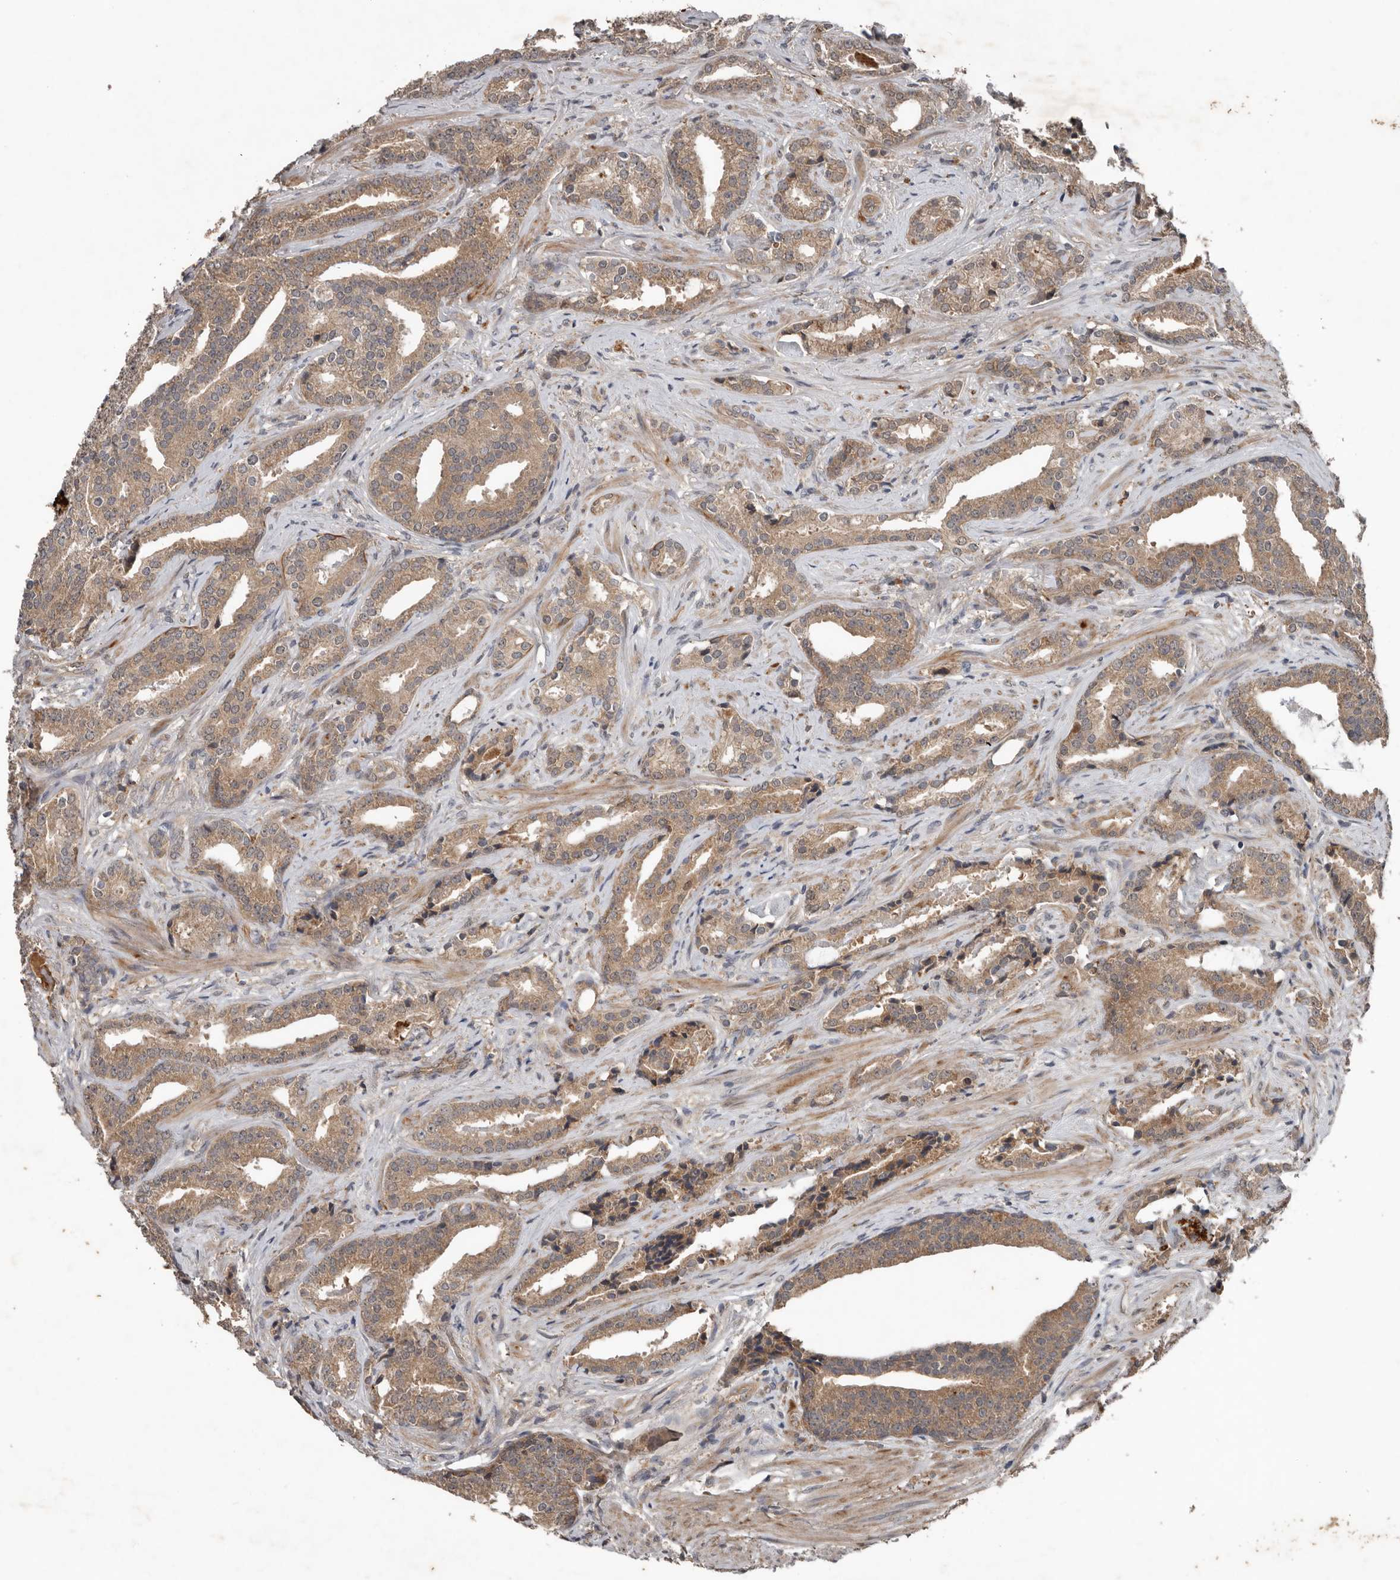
{"staining": {"intensity": "weak", "quantity": ">75%", "location": "cytoplasmic/membranous"}, "tissue": "prostate cancer", "cell_type": "Tumor cells", "image_type": "cancer", "snomed": [{"axis": "morphology", "description": "Adenocarcinoma, Low grade"}, {"axis": "topography", "description": "Prostate"}], "caption": "Immunohistochemistry (IHC) of human low-grade adenocarcinoma (prostate) exhibits low levels of weak cytoplasmic/membranous staining in about >75% of tumor cells.", "gene": "DNAJB4", "patient": {"sex": "male", "age": 67}}